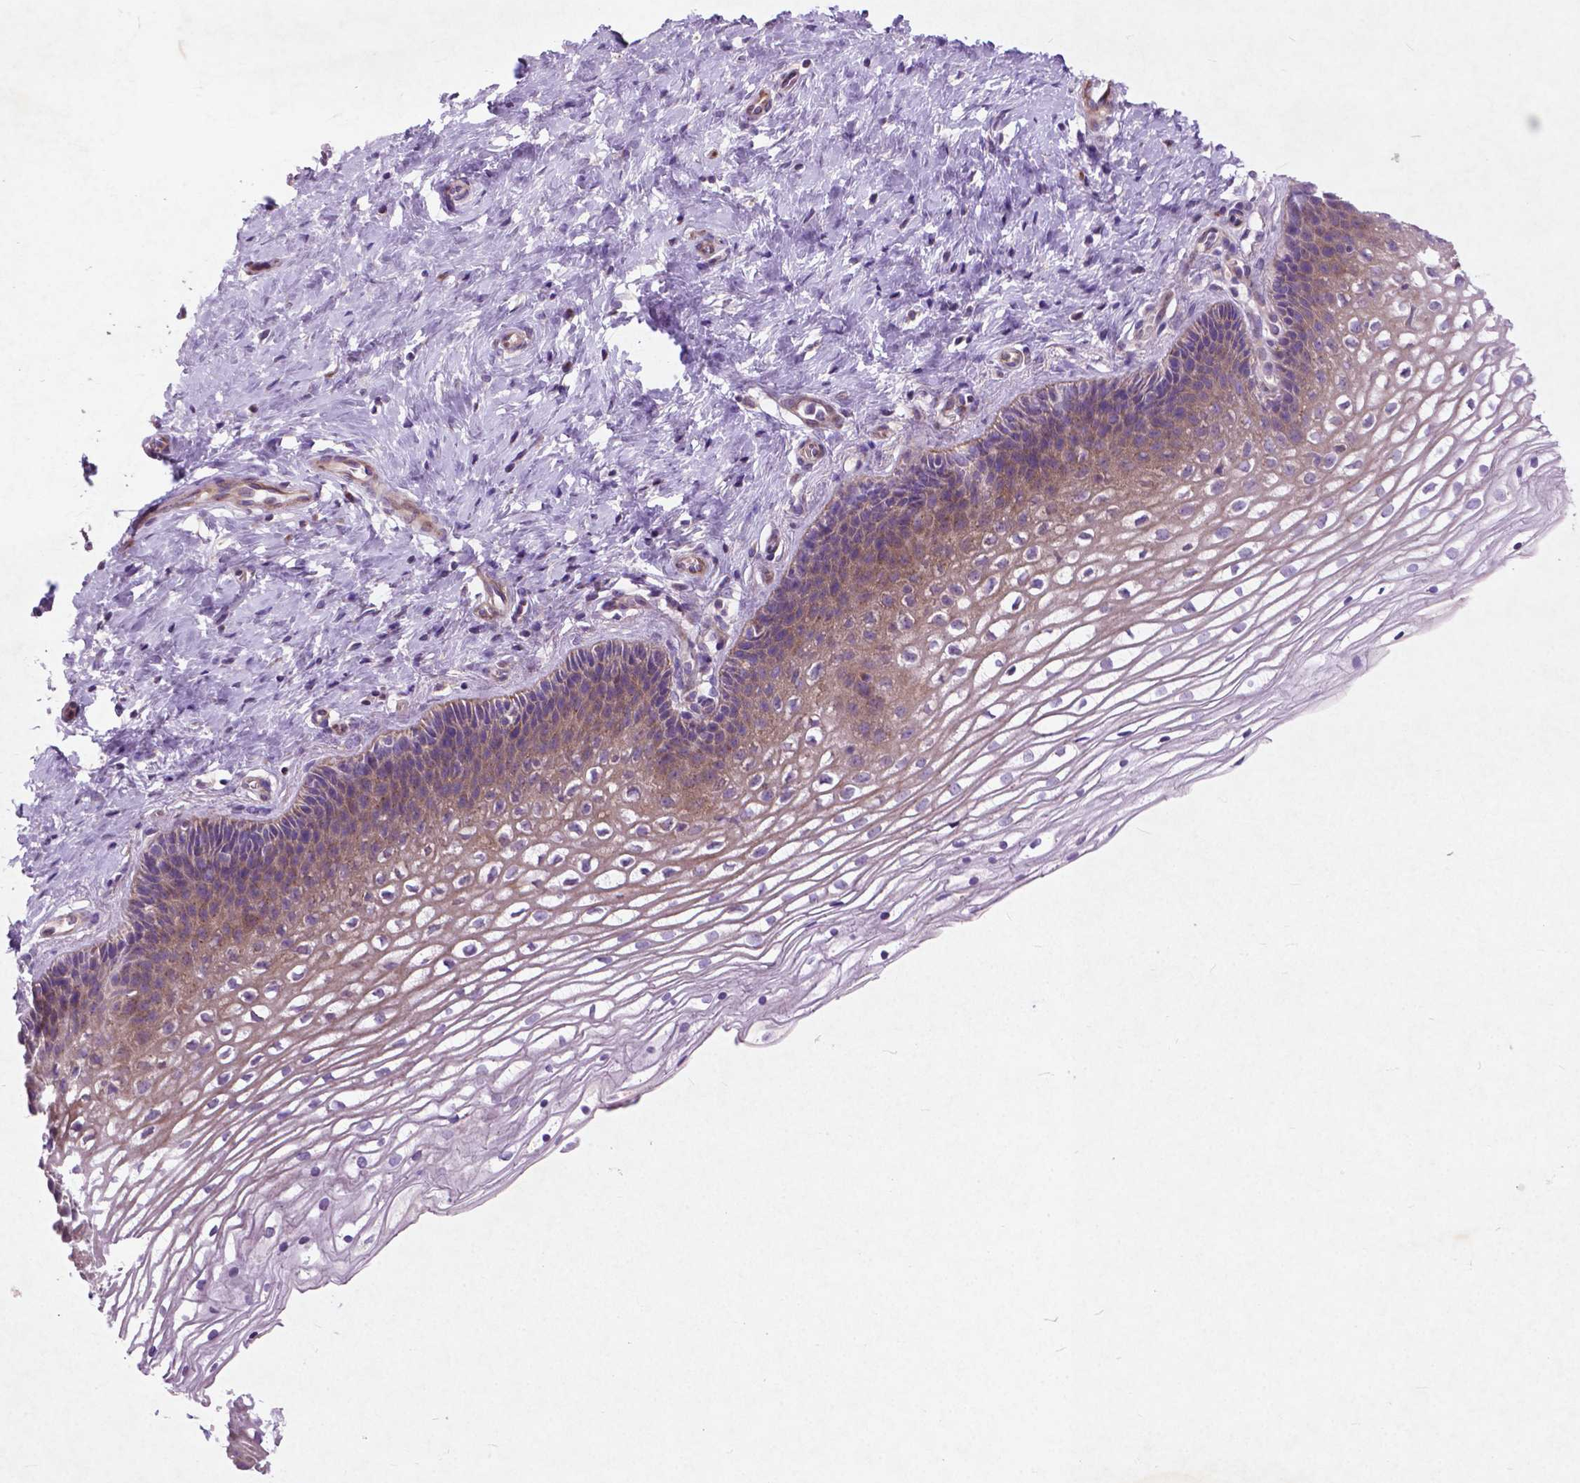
{"staining": {"intensity": "moderate", "quantity": "<25%", "location": "cytoplasmic/membranous"}, "tissue": "cervix", "cell_type": "Glandular cells", "image_type": "normal", "snomed": [{"axis": "morphology", "description": "Normal tissue, NOS"}, {"axis": "topography", "description": "Cervix"}], "caption": "Immunohistochemistry of unremarkable human cervix demonstrates low levels of moderate cytoplasmic/membranous staining in about <25% of glandular cells.", "gene": "ATG4D", "patient": {"sex": "female", "age": 34}}